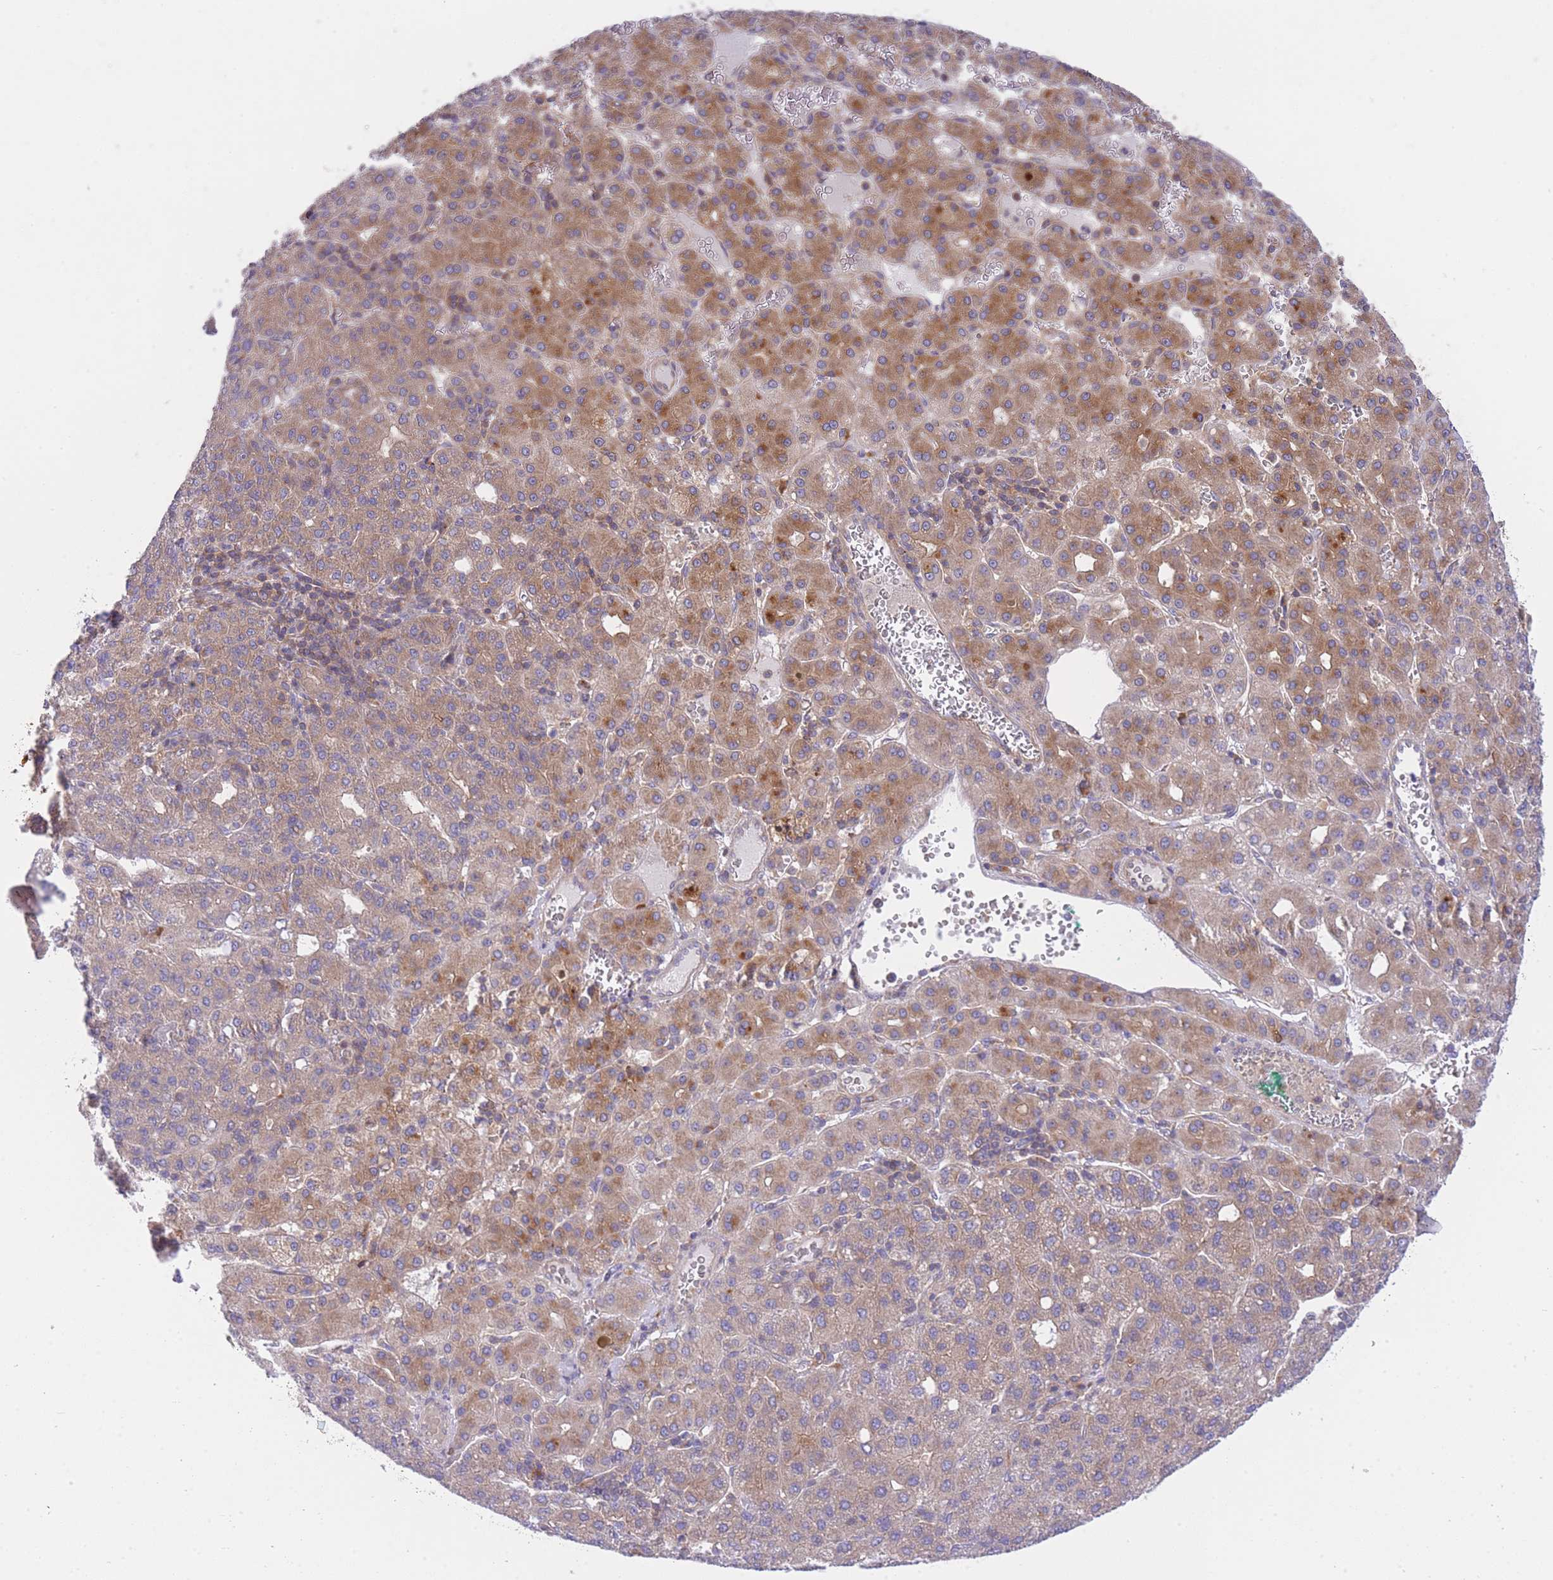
{"staining": {"intensity": "moderate", "quantity": "25%-75%", "location": "cytoplasmic/membranous"}, "tissue": "liver cancer", "cell_type": "Tumor cells", "image_type": "cancer", "snomed": [{"axis": "morphology", "description": "Carcinoma, Hepatocellular, NOS"}, {"axis": "topography", "description": "Liver"}], "caption": "A histopathology image of liver cancer stained for a protein exhibits moderate cytoplasmic/membranous brown staining in tumor cells.", "gene": "EIF2B2", "patient": {"sex": "male", "age": 65}}